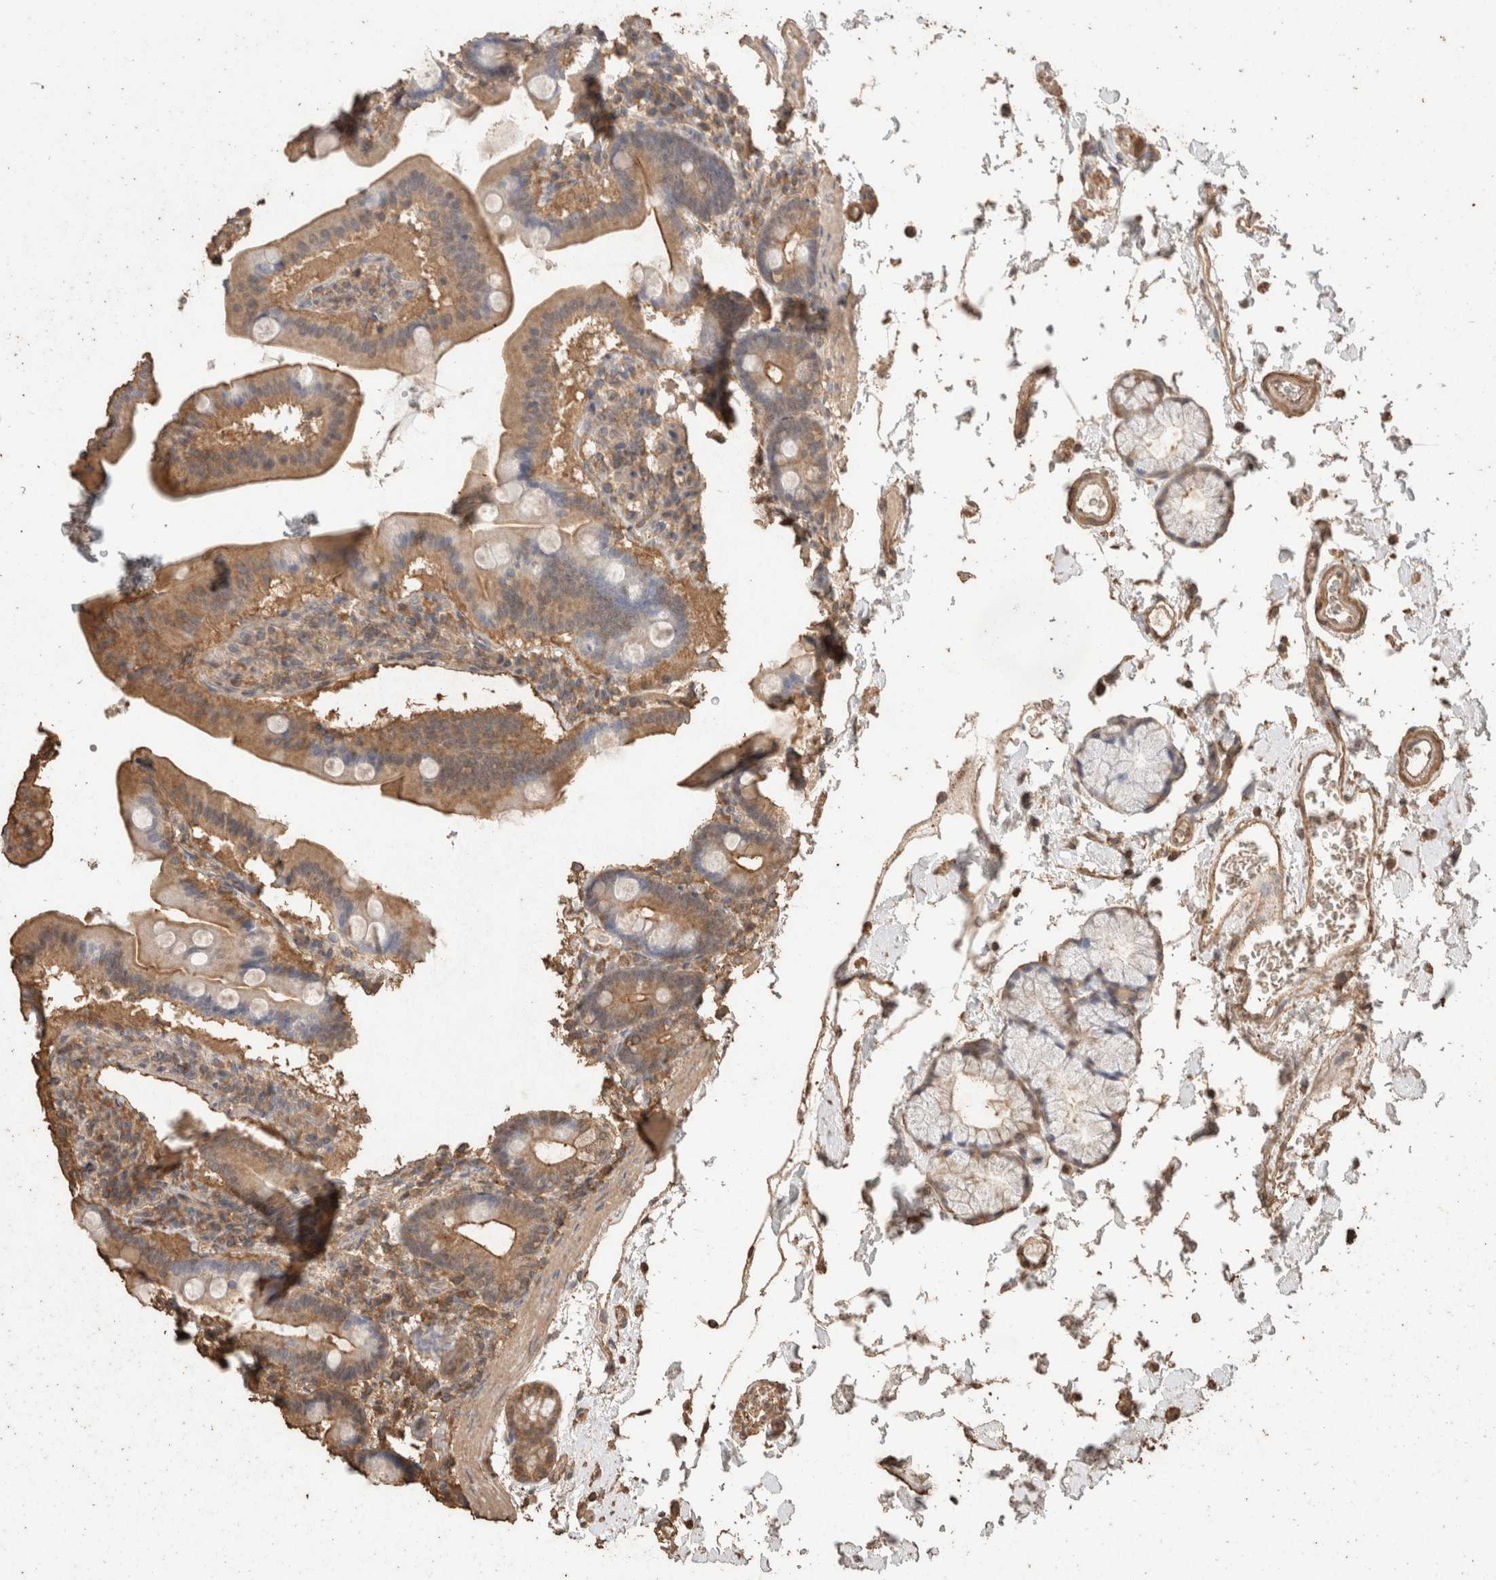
{"staining": {"intensity": "moderate", "quantity": ">75%", "location": "cytoplasmic/membranous"}, "tissue": "duodenum", "cell_type": "Glandular cells", "image_type": "normal", "snomed": [{"axis": "morphology", "description": "Normal tissue, NOS"}, {"axis": "topography", "description": "Duodenum"}], "caption": "Immunohistochemical staining of normal duodenum displays >75% levels of moderate cytoplasmic/membranous protein positivity in approximately >75% of glandular cells.", "gene": "CX3CL1", "patient": {"sex": "male", "age": 54}}